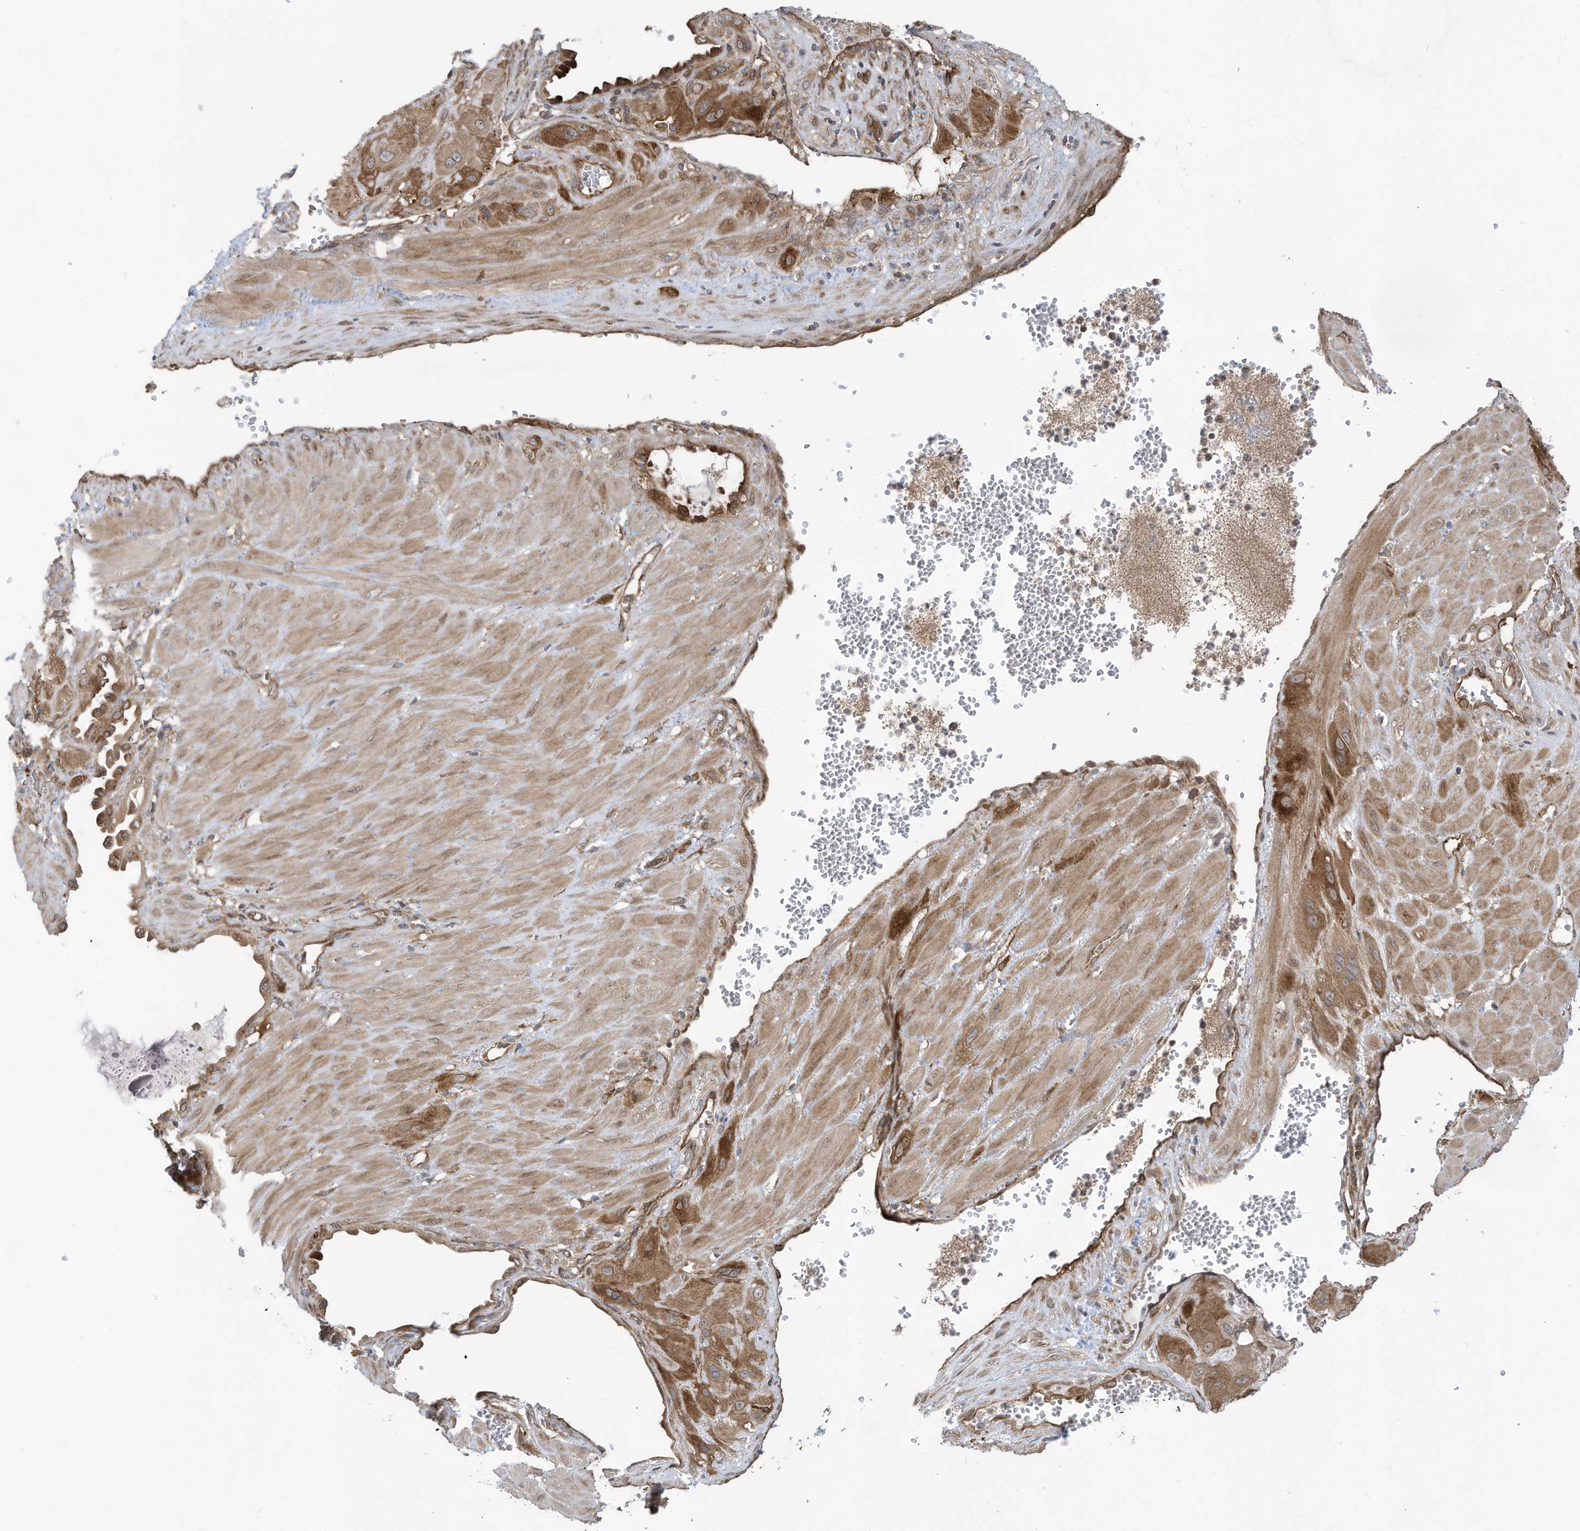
{"staining": {"intensity": "moderate", "quantity": ">75%", "location": "cytoplasmic/membranous"}, "tissue": "cervical cancer", "cell_type": "Tumor cells", "image_type": "cancer", "snomed": [{"axis": "morphology", "description": "Squamous cell carcinoma, NOS"}, {"axis": "topography", "description": "Cervix"}], "caption": "A brown stain labels moderate cytoplasmic/membranous expression of a protein in human cervical cancer (squamous cell carcinoma) tumor cells.", "gene": "USE1", "patient": {"sex": "female", "age": 34}}